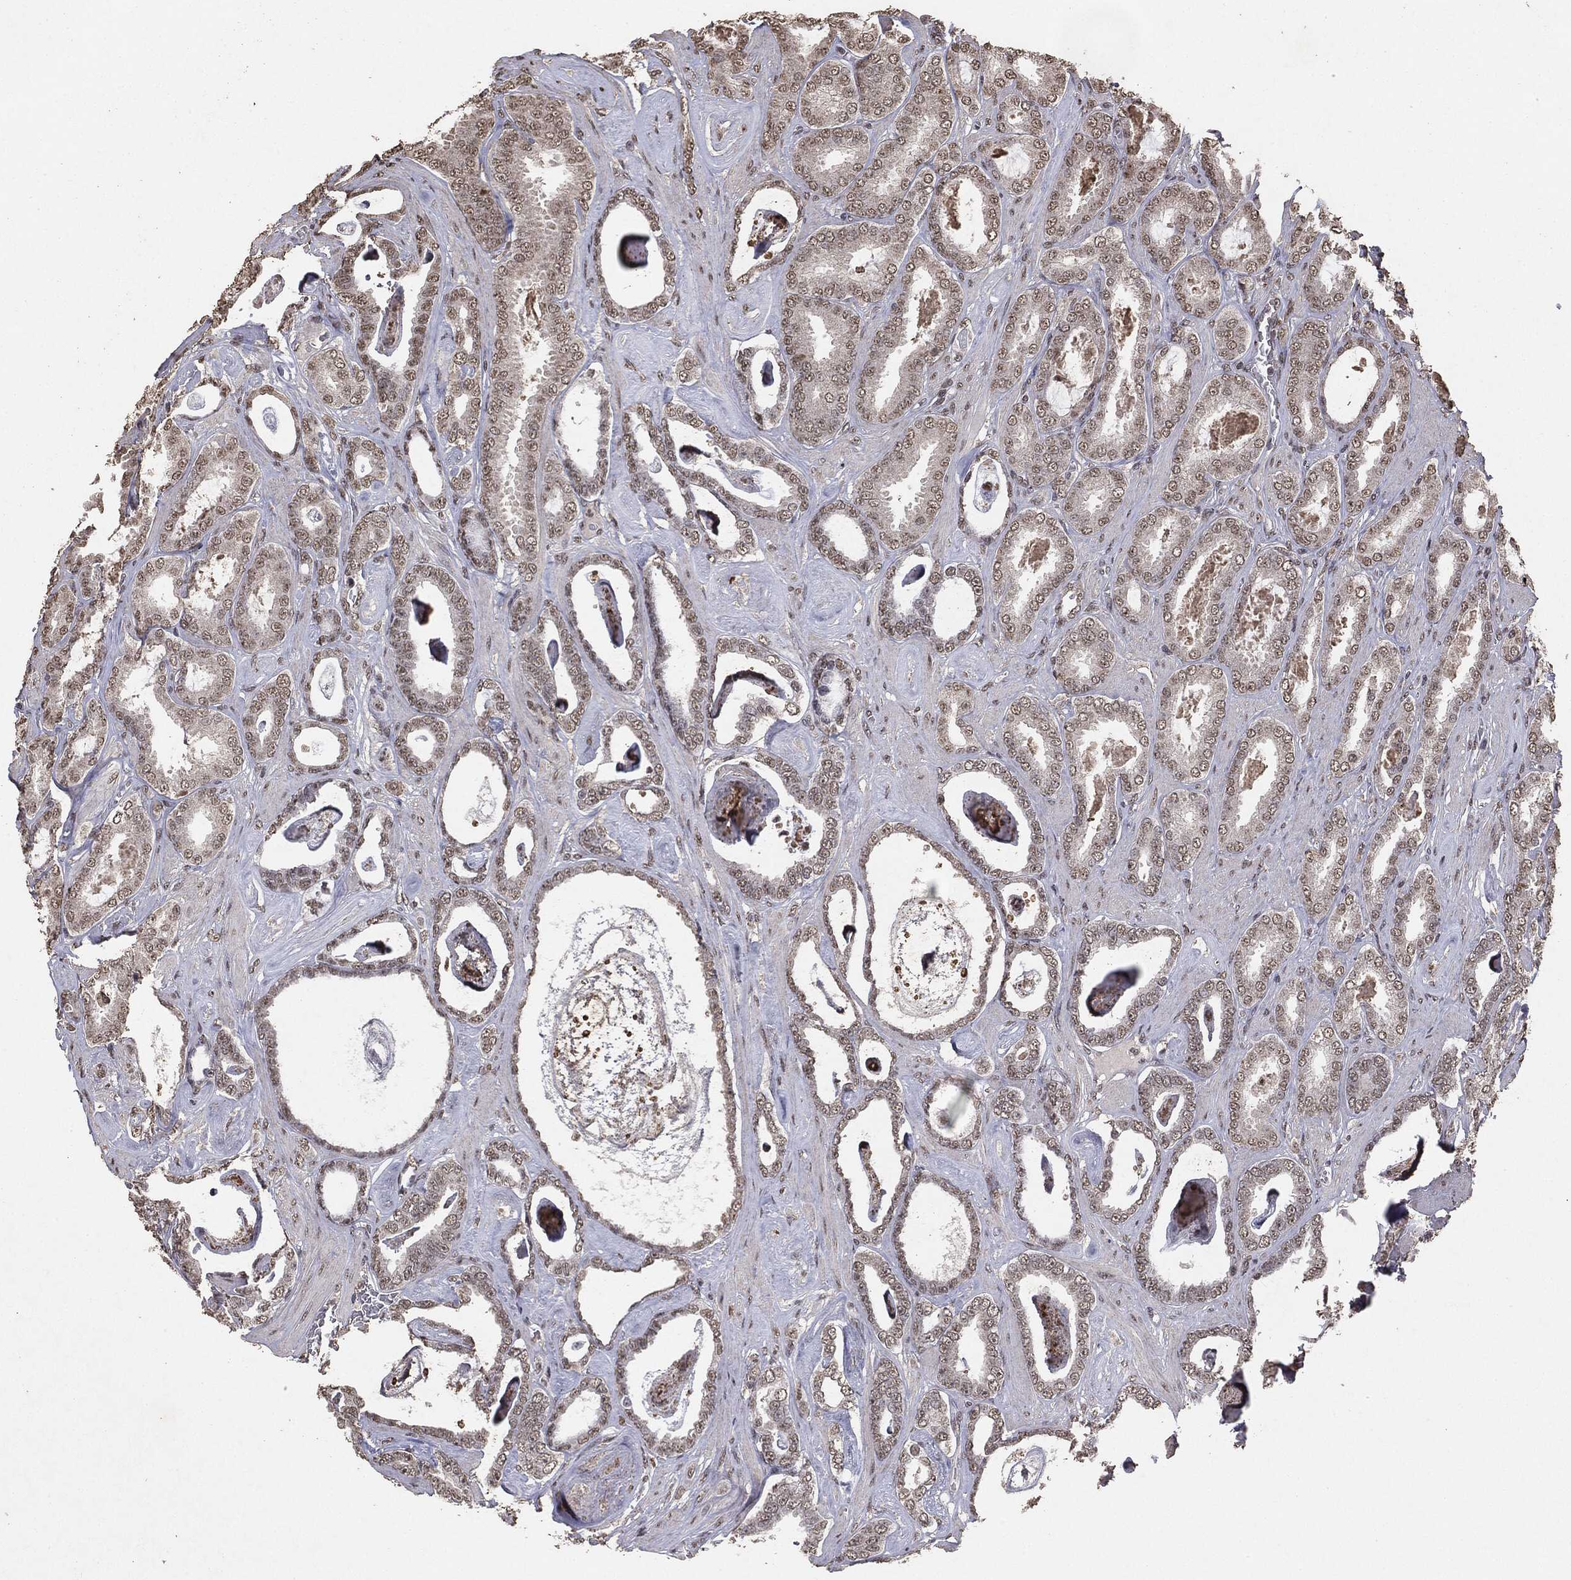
{"staining": {"intensity": "negative", "quantity": "none", "location": "none"}, "tissue": "prostate cancer", "cell_type": "Tumor cells", "image_type": "cancer", "snomed": [{"axis": "morphology", "description": "Adenocarcinoma, High grade"}, {"axis": "topography", "description": "Prostate"}], "caption": "This is an immunohistochemistry (IHC) image of human prostate cancer. There is no positivity in tumor cells.", "gene": "RAD18", "patient": {"sex": "male", "age": 63}}